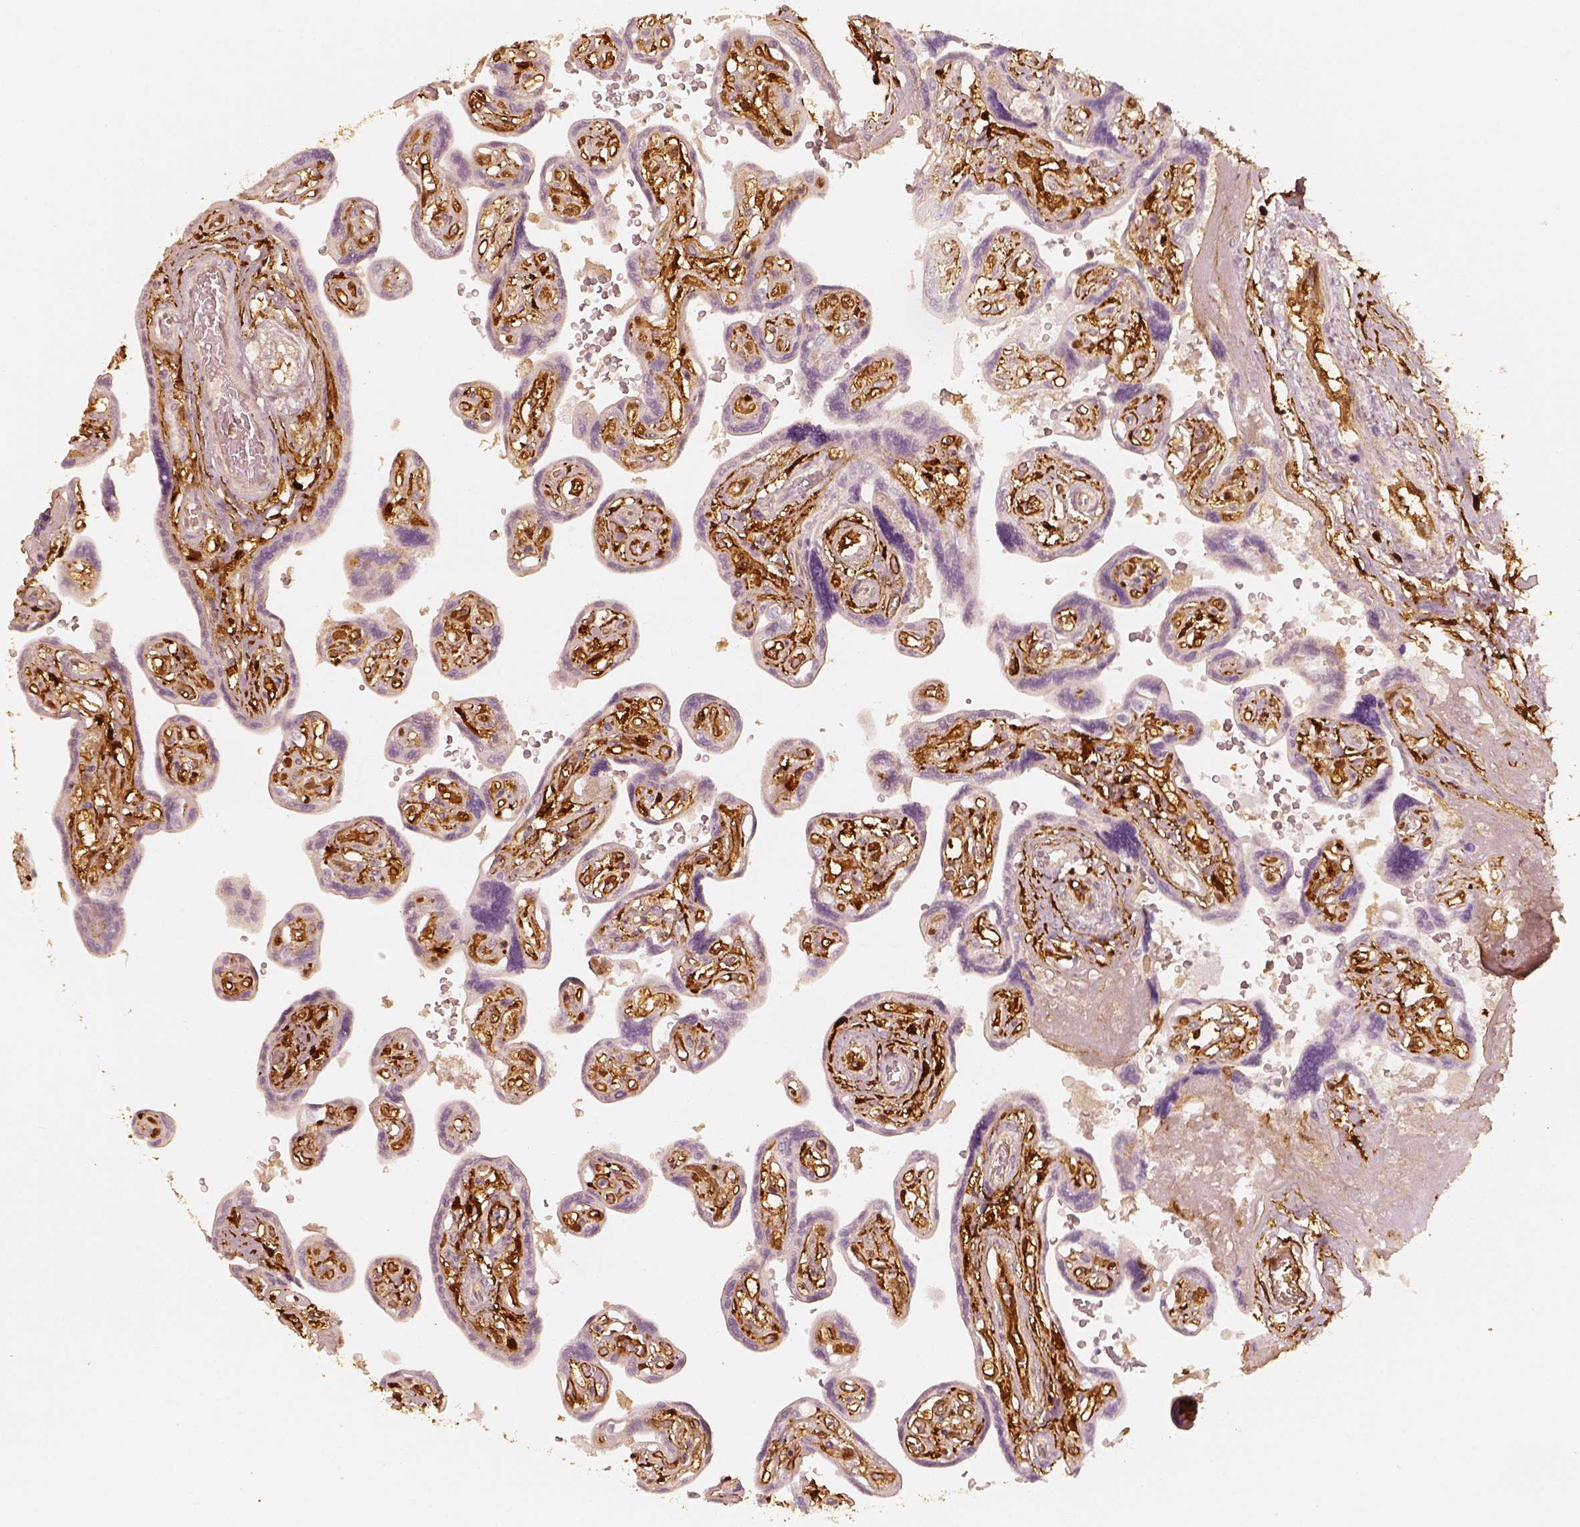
{"staining": {"intensity": "weak", "quantity": ">75%", "location": "cytoplasmic/membranous"}, "tissue": "placenta", "cell_type": "Decidual cells", "image_type": "normal", "snomed": [{"axis": "morphology", "description": "Normal tissue, NOS"}, {"axis": "topography", "description": "Placenta"}], "caption": "The immunohistochemical stain labels weak cytoplasmic/membranous expression in decidual cells of normal placenta.", "gene": "FSCN1", "patient": {"sex": "female", "age": 32}}